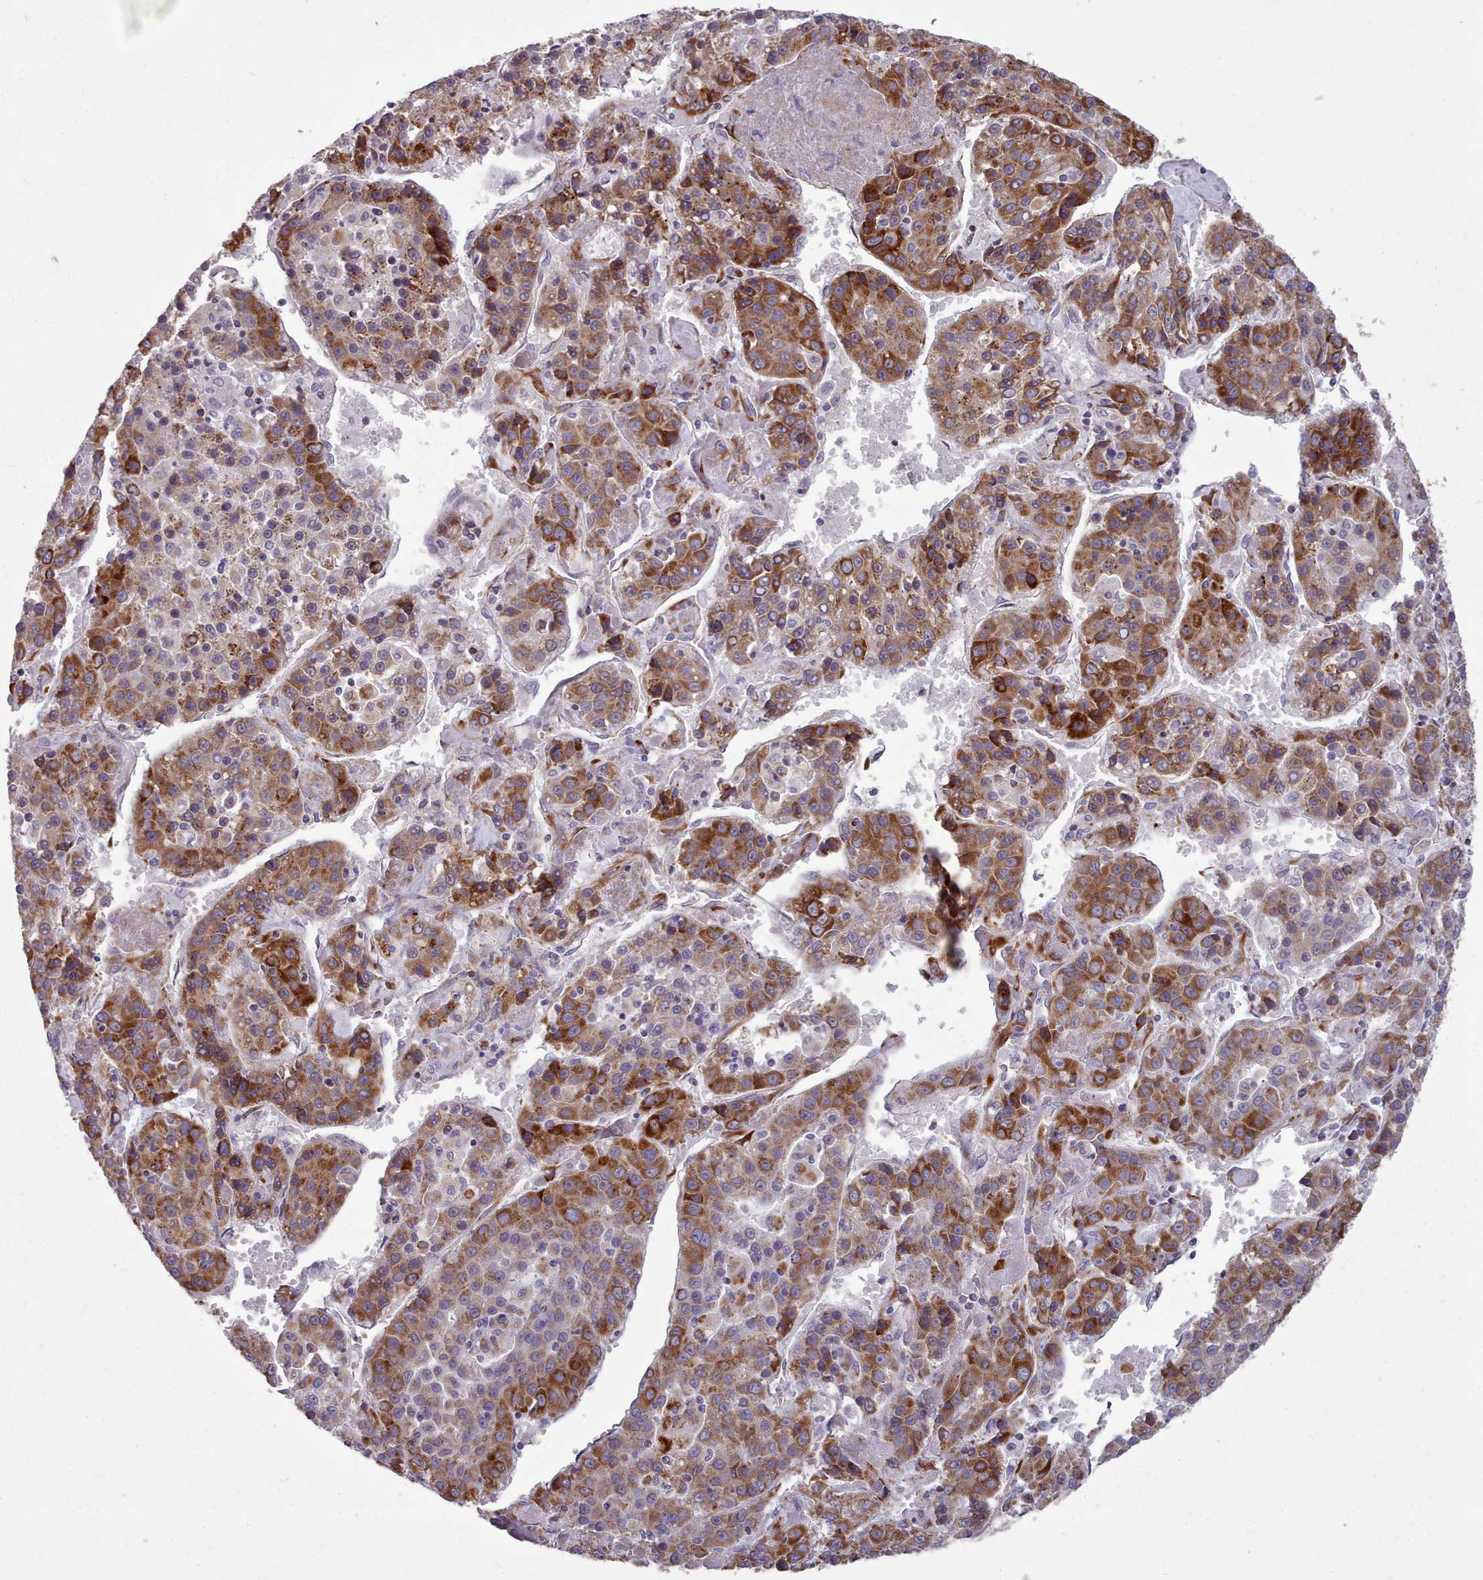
{"staining": {"intensity": "strong", "quantity": ">75%", "location": "cytoplasmic/membranous"}, "tissue": "liver cancer", "cell_type": "Tumor cells", "image_type": "cancer", "snomed": [{"axis": "morphology", "description": "Carcinoma, Hepatocellular, NOS"}, {"axis": "topography", "description": "Liver"}], "caption": "Strong cytoplasmic/membranous protein positivity is present in approximately >75% of tumor cells in liver cancer (hepatocellular carcinoma).", "gene": "FKBP10", "patient": {"sex": "female", "age": 53}}